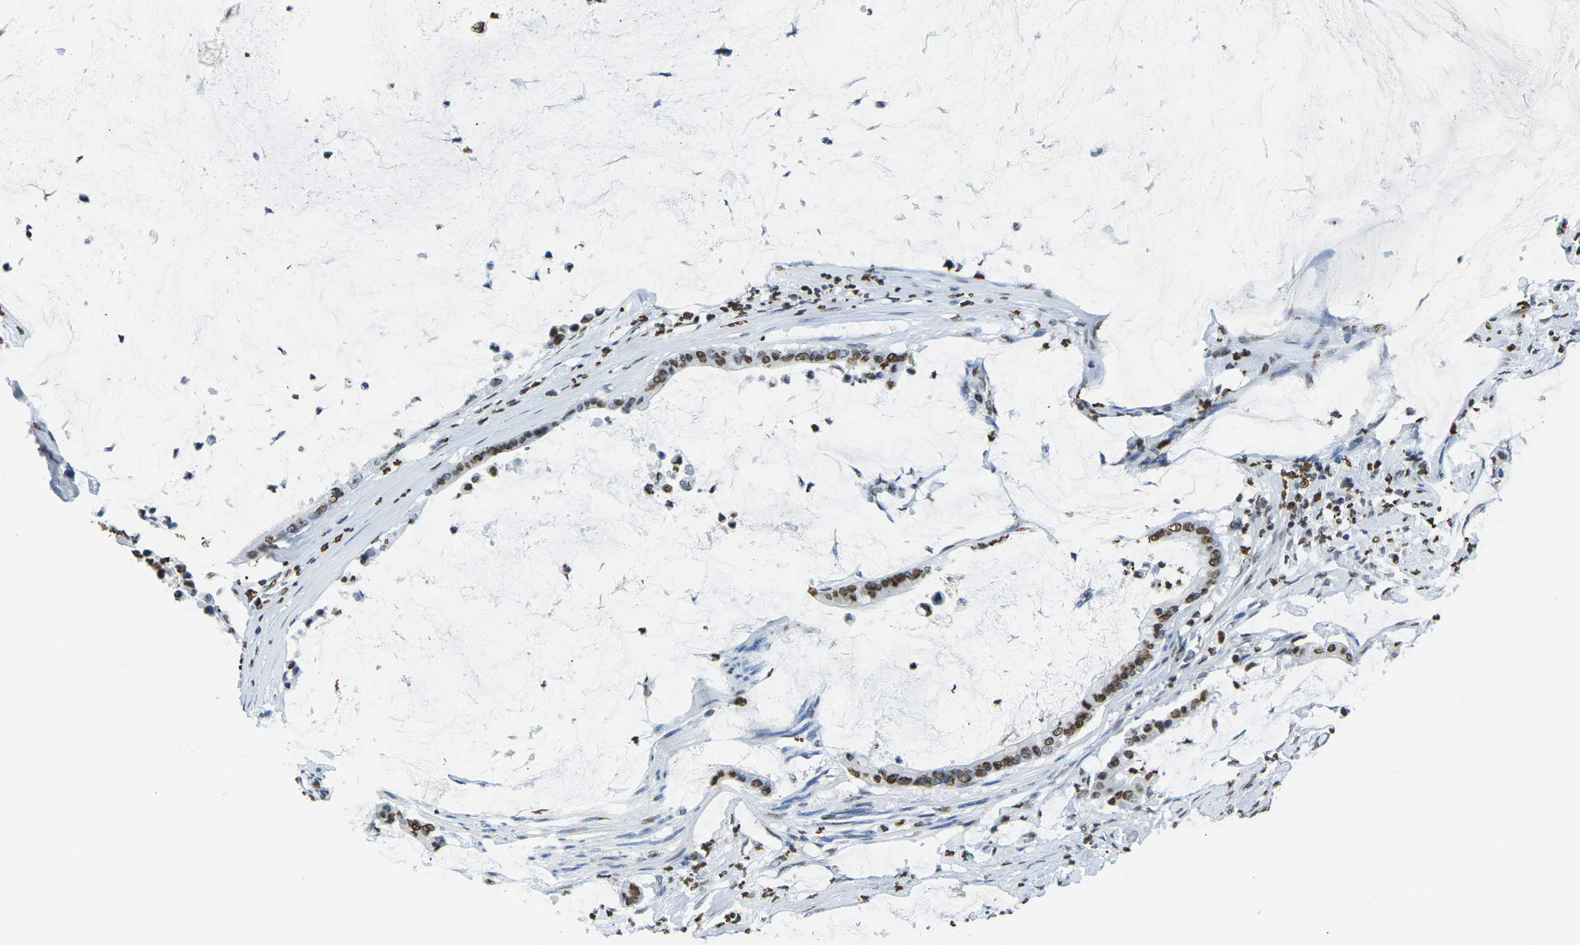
{"staining": {"intensity": "strong", "quantity": "25%-75%", "location": "nuclear"}, "tissue": "pancreatic cancer", "cell_type": "Tumor cells", "image_type": "cancer", "snomed": [{"axis": "morphology", "description": "Adenocarcinoma, NOS"}, {"axis": "topography", "description": "Pancreas"}], "caption": "Protein staining by immunohistochemistry exhibits strong nuclear staining in about 25%-75% of tumor cells in adenocarcinoma (pancreatic).", "gene": "DRAXIN", "patient": {"sex": "male", "age": 41}}